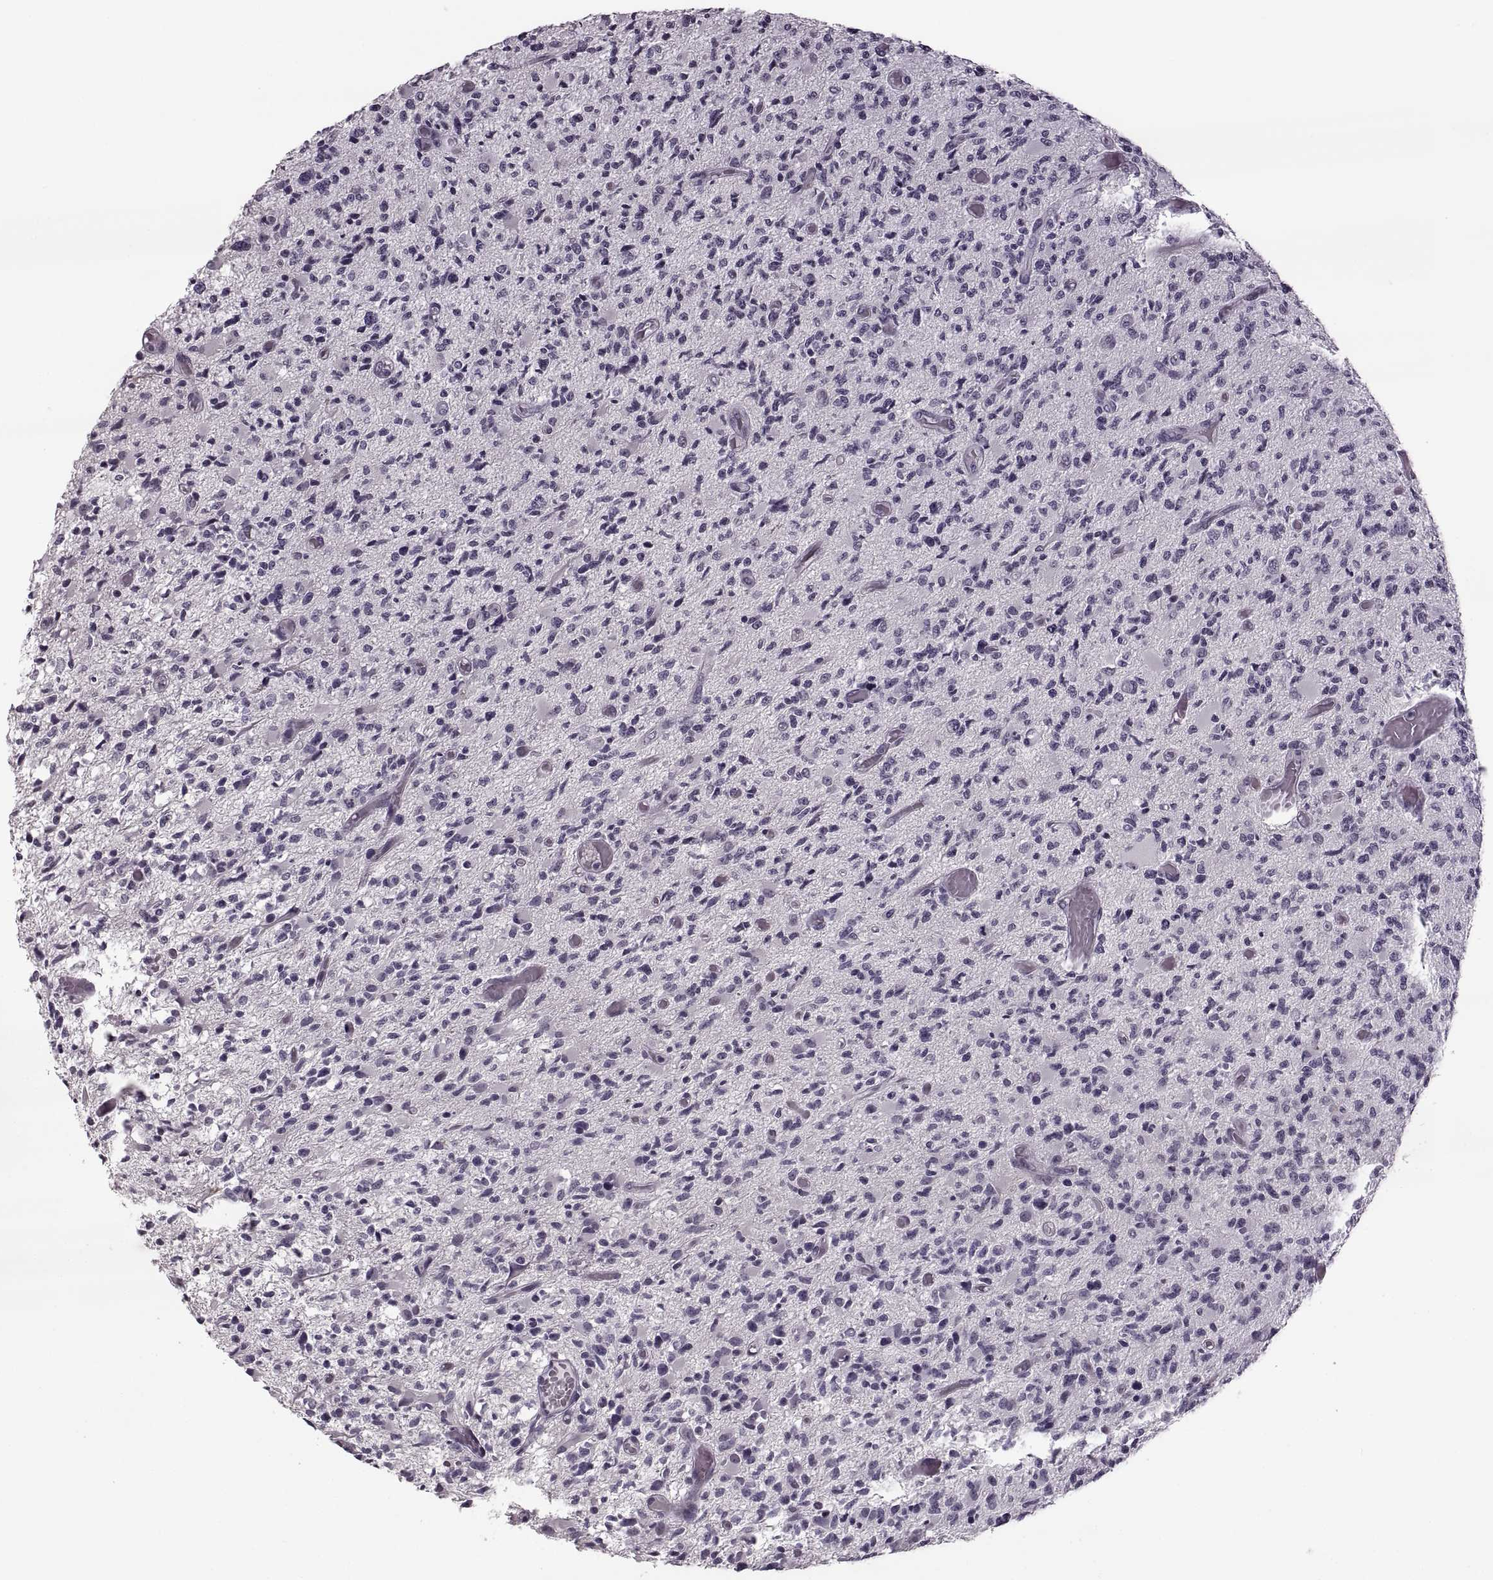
{"staining": {"intensity": "negative", "quantity": "none", "location": "none"}, "tissue": "glioma", "cell_type": "Tumor cells", "image_type": "cancer", "snomed": [{"axis": "morphology", "description": "Glioma, malignant, High grade"}, {"axis": "topography", "description": "Brain"}], "caption": "This is a micrograph of immunohistochemistry (IHC) staining of malignant glioma (high-grade), which shows no positivity in tumor cells.", "gene": "PAGE5", "patient": {"sex": "female", "age": 63}}